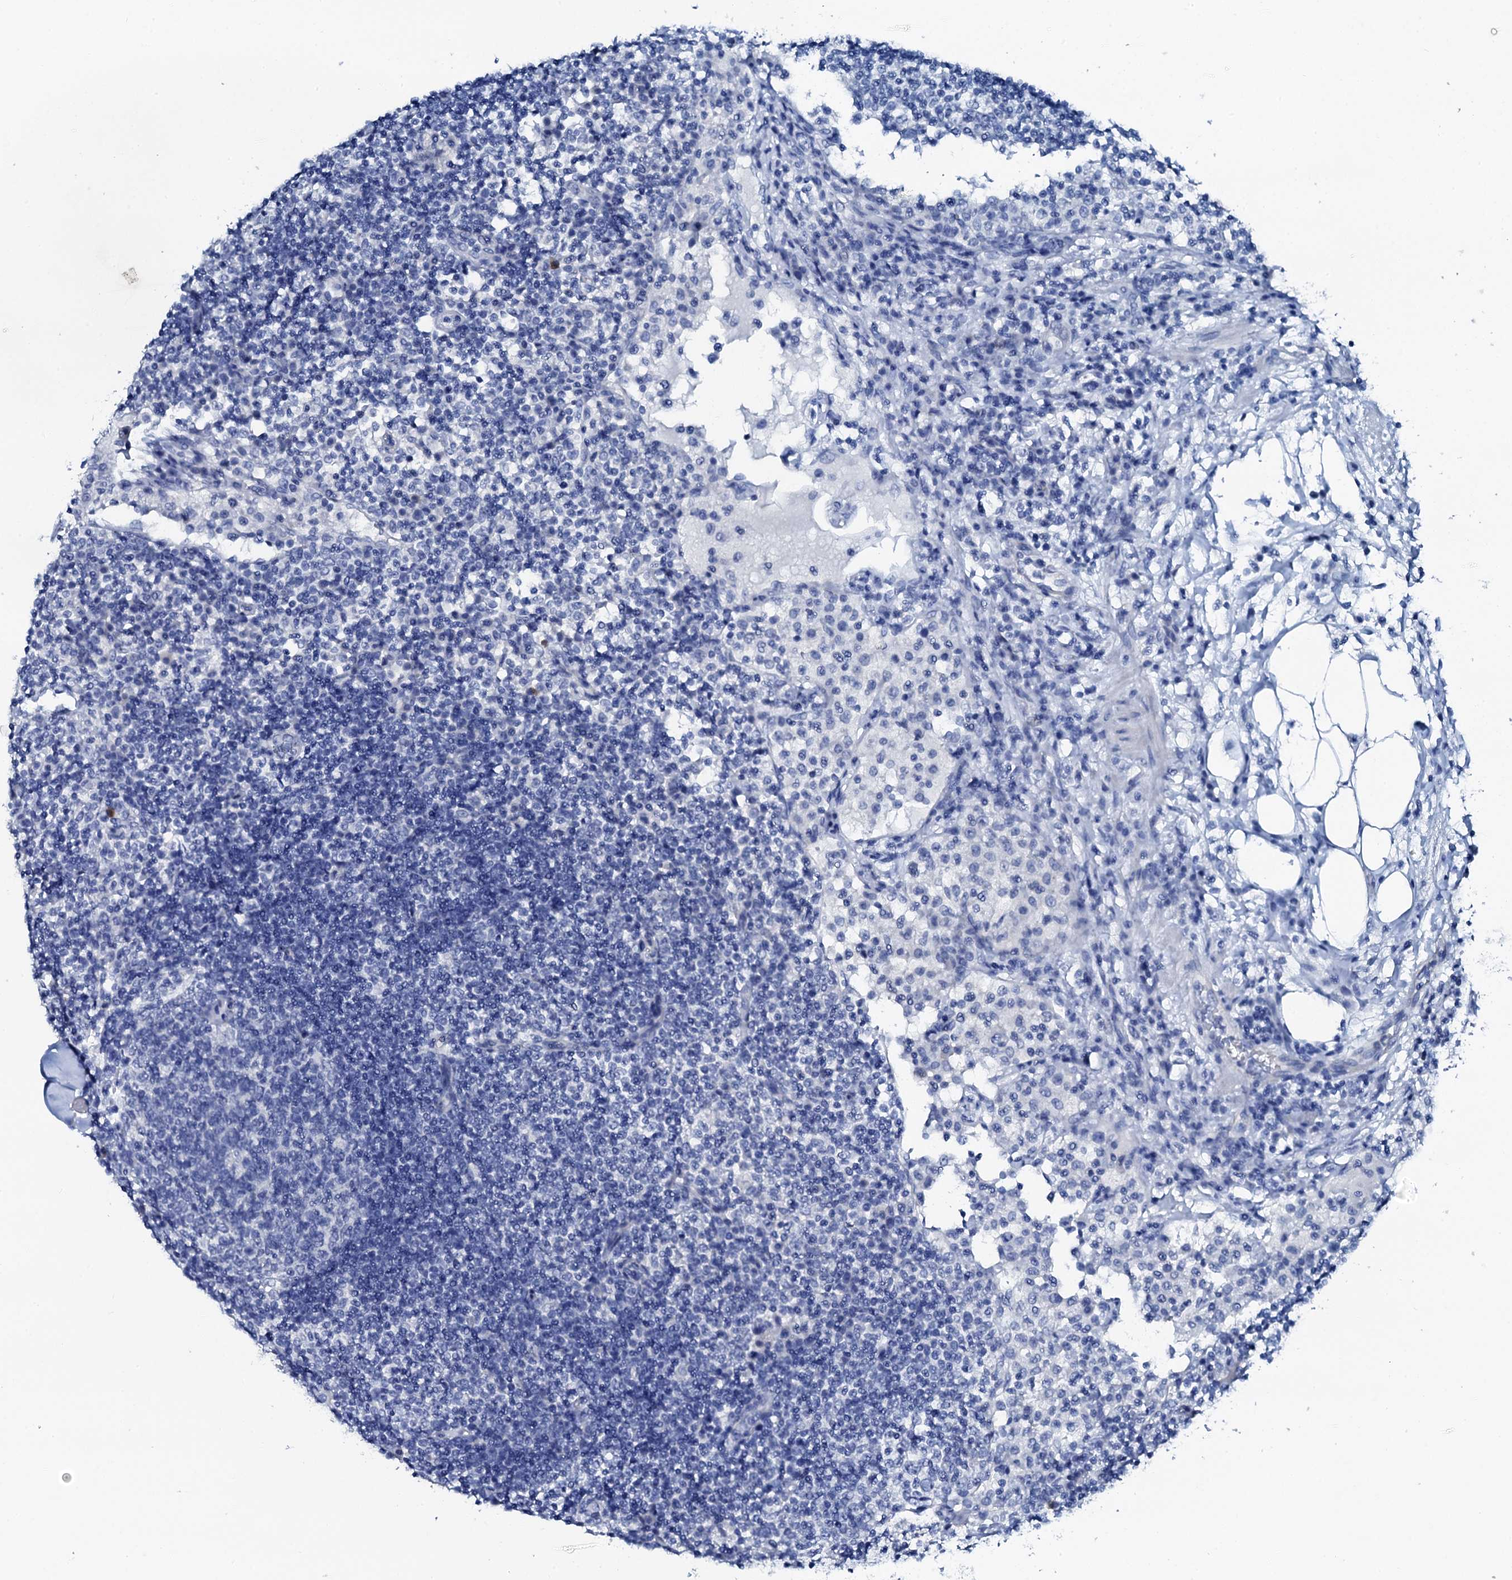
{"staining": {"intensity": "negative", "quantity": "none", "location": "none"}, "tissue": "lymph node", "cell_type": "Germinal center cells", "image_type": "normal", "snomed": [{"axis": "morphology", "description": "Normal tissue, NOS"}, {"axis": "topography", "description": "Lymph node"}], "caption": "Protein analysis of normal lymph node exhibits no significant positivity in germinal center cells. The staining is performed using DAB (3,3'-diaminobenzidine) brown chromogen with nuclei counter-stained in using hematoxylin.", "gene": "PTH", "patient": {"sex": "female", "age": 53}}